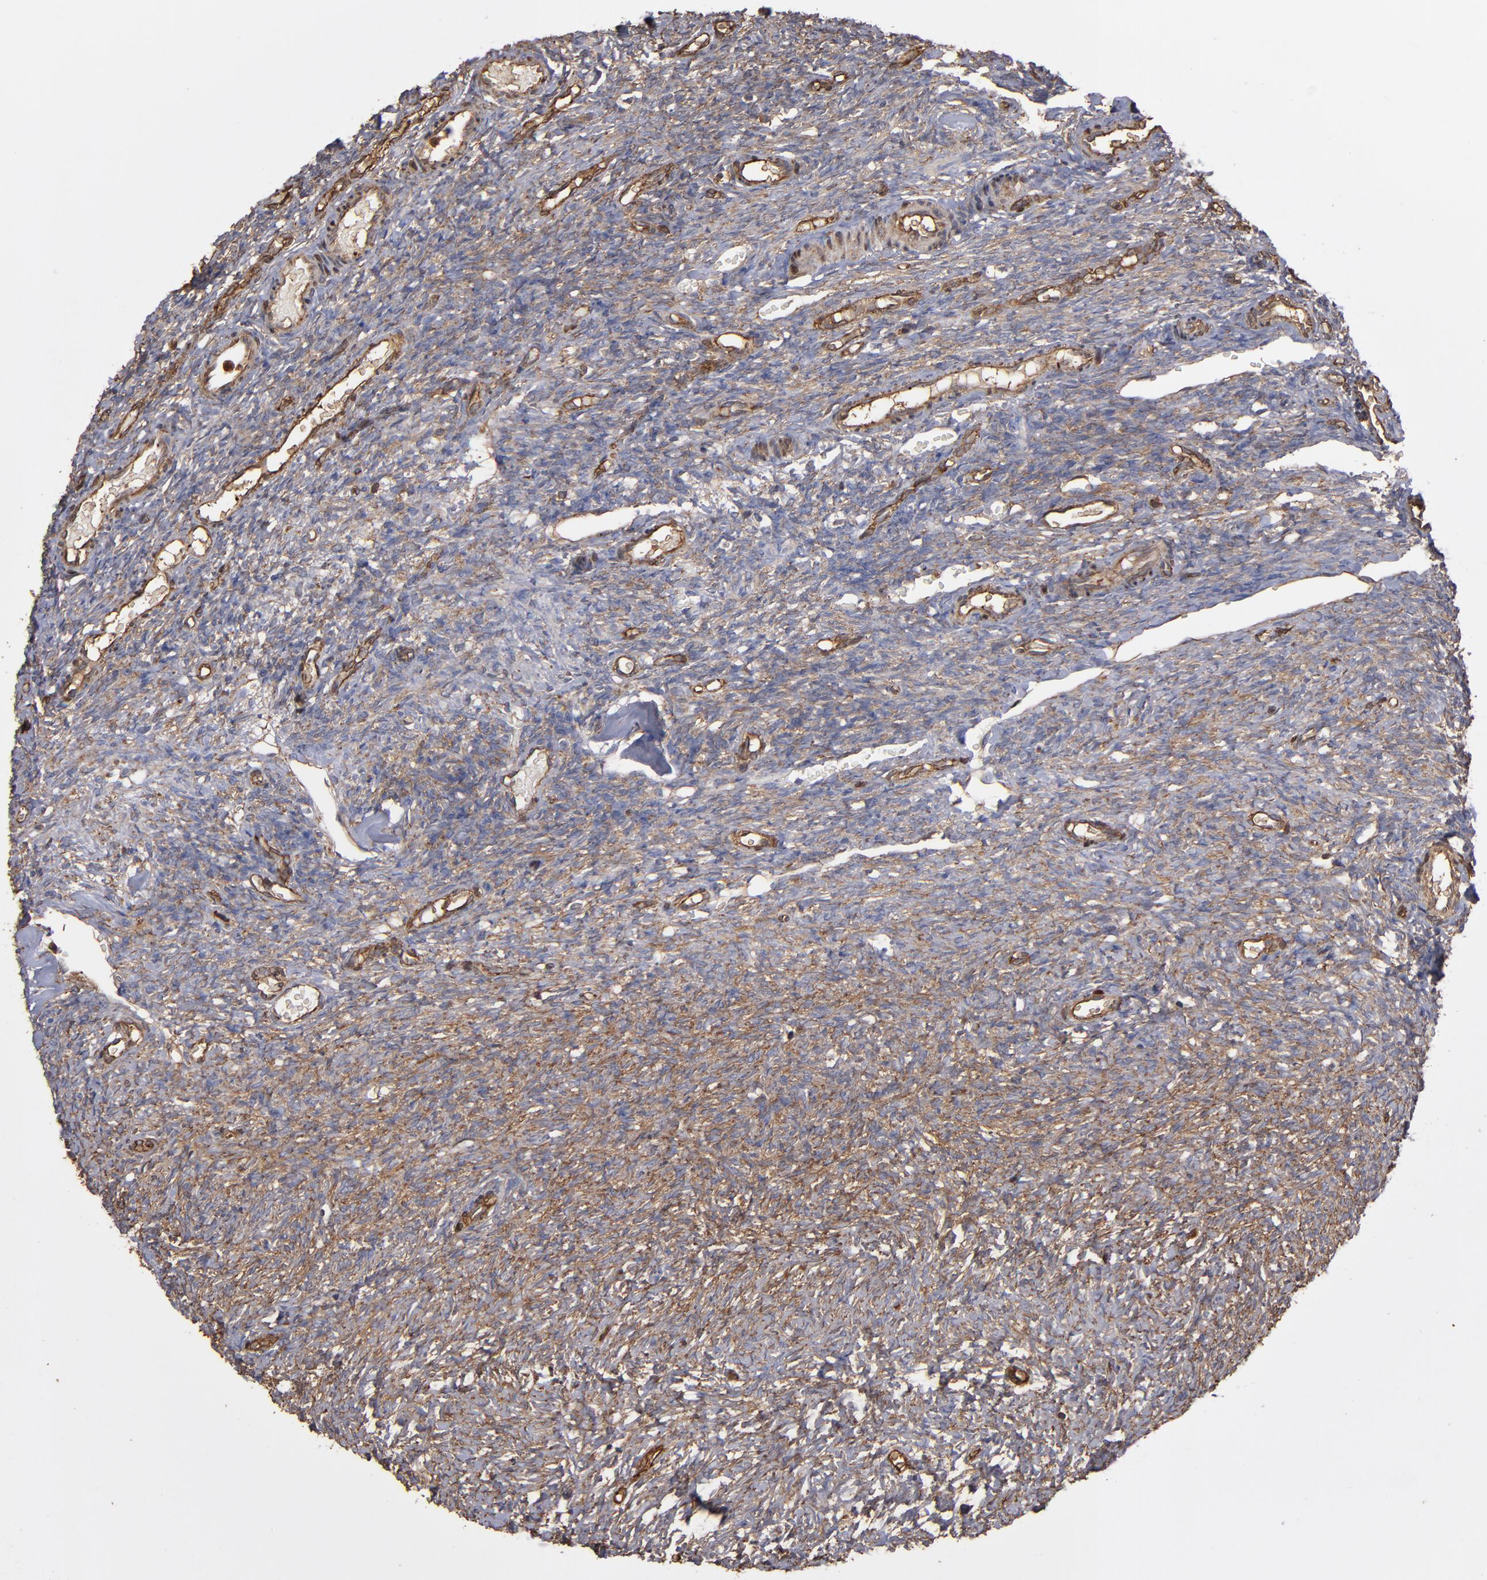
{"staining": {"intensity": "weak", "quantity": ">75%", "location": "cytoplasmic/membranous"}, "tissue": "ovary", "cell_type": "Ovarian stroma cells", "image_type": "normal", "snomed": [{"axis": "morphology", "description": "Normal tissue, NOS"}, {"axis": "topography", "description": "Ovary"}], "caption": "Benign ovary displays weak cytoplasmic/membranous positivity in about >75% of ovarian stroma cells The staining was performed using DAB, with brown indicating positive protein expression. Nuclei are stained blue with hematoxylin..", "gene": "ACTN4", "patient": {"sex": "female", "age": 35}}